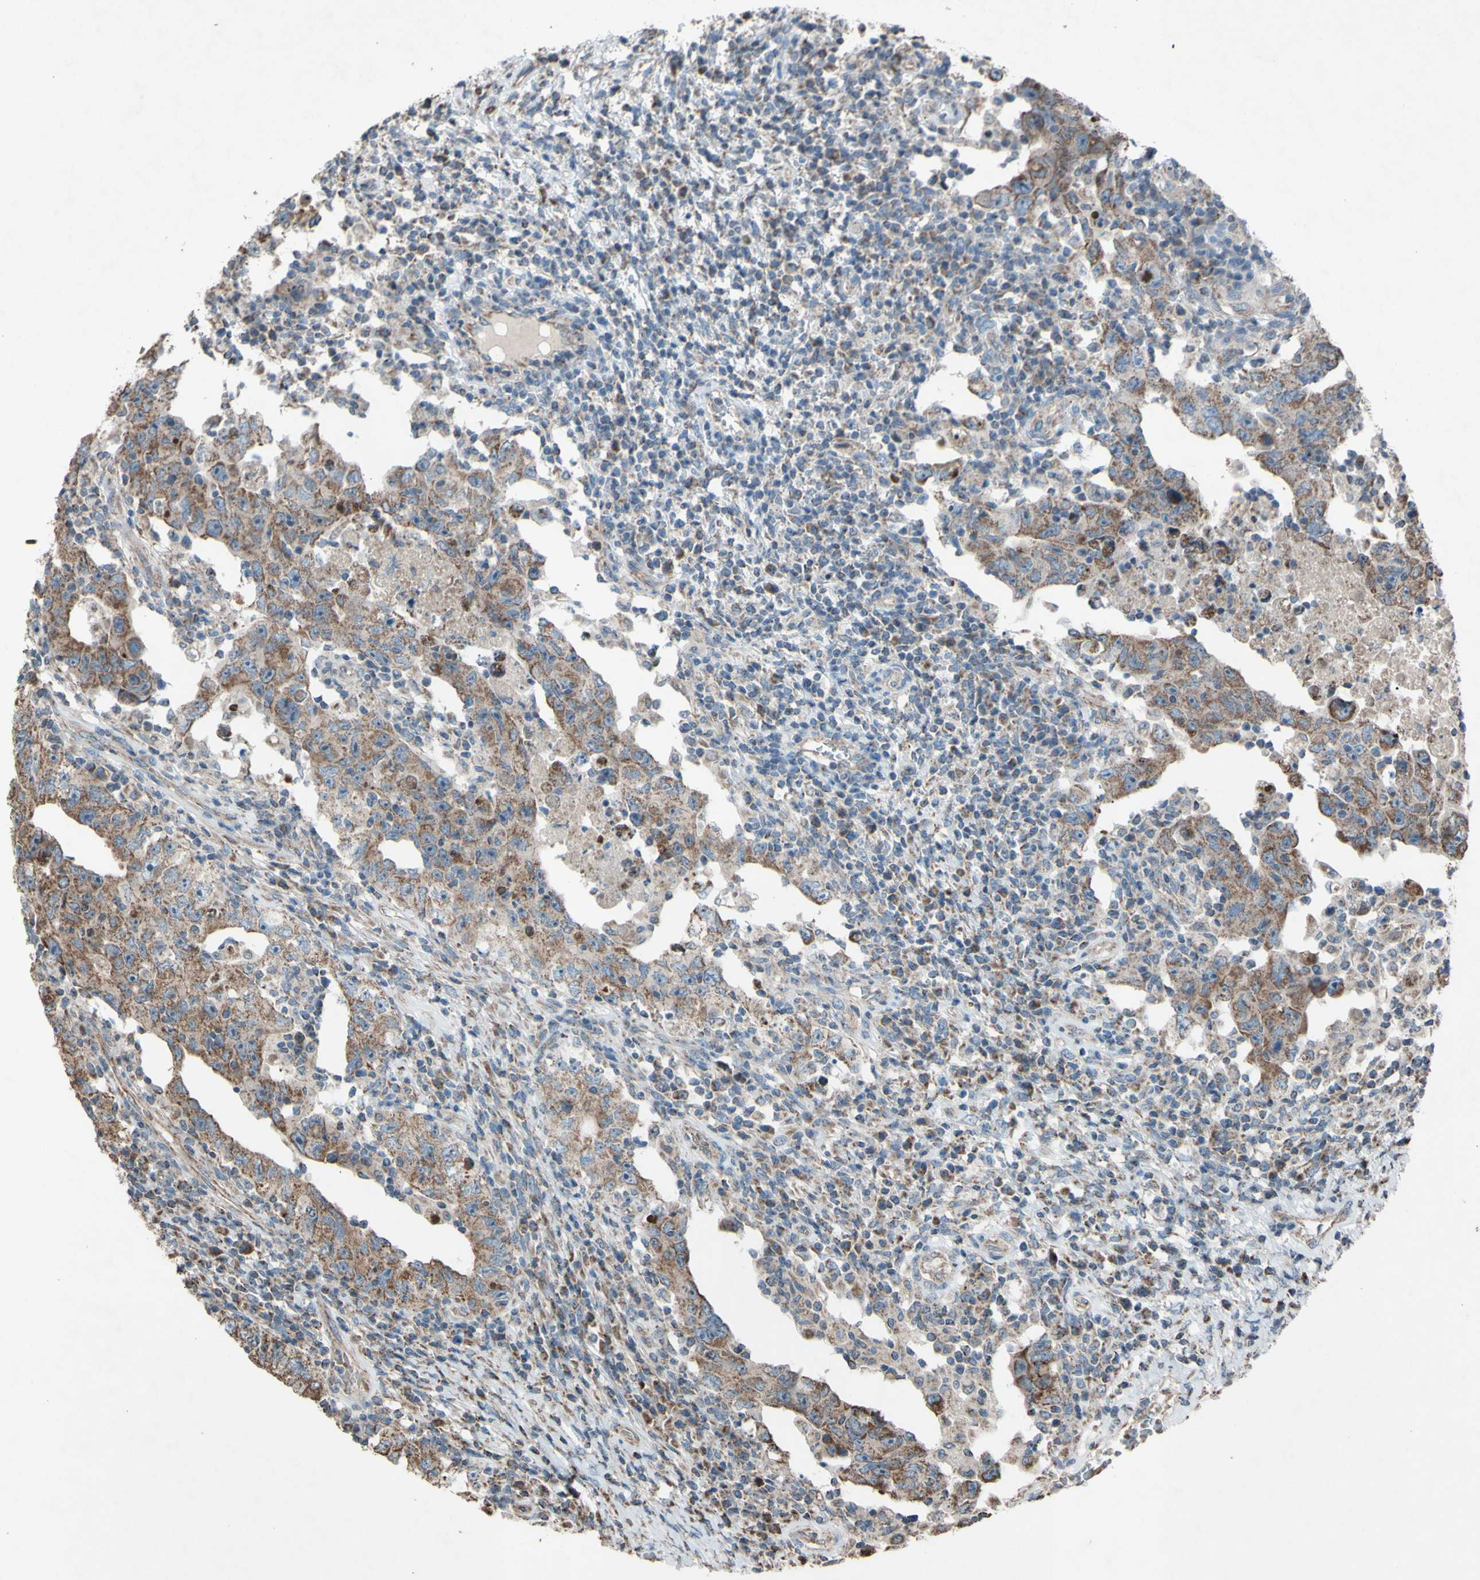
{"staining": {"intensity": "moderate", "quantity": ">75%", "location": "cytoplasmic/membranous"}, "tissue": "testis cancer", "cell_type": "Tumor cells", "image_type": "cancer", "snomed": [{"axis": "morphology", "description": "Carcinoma, Embryonal, NOS"}, {"axis": "topography", "description": "Testis"}], "caption": "Moderate cytoplasmic/membranous expression for a protein is appreciated in about >75% of tumor cells of testis embryonal carcinoma using IHC.", "gene": "ACOT8", "patient": {"sex": "male", "age": 26}}